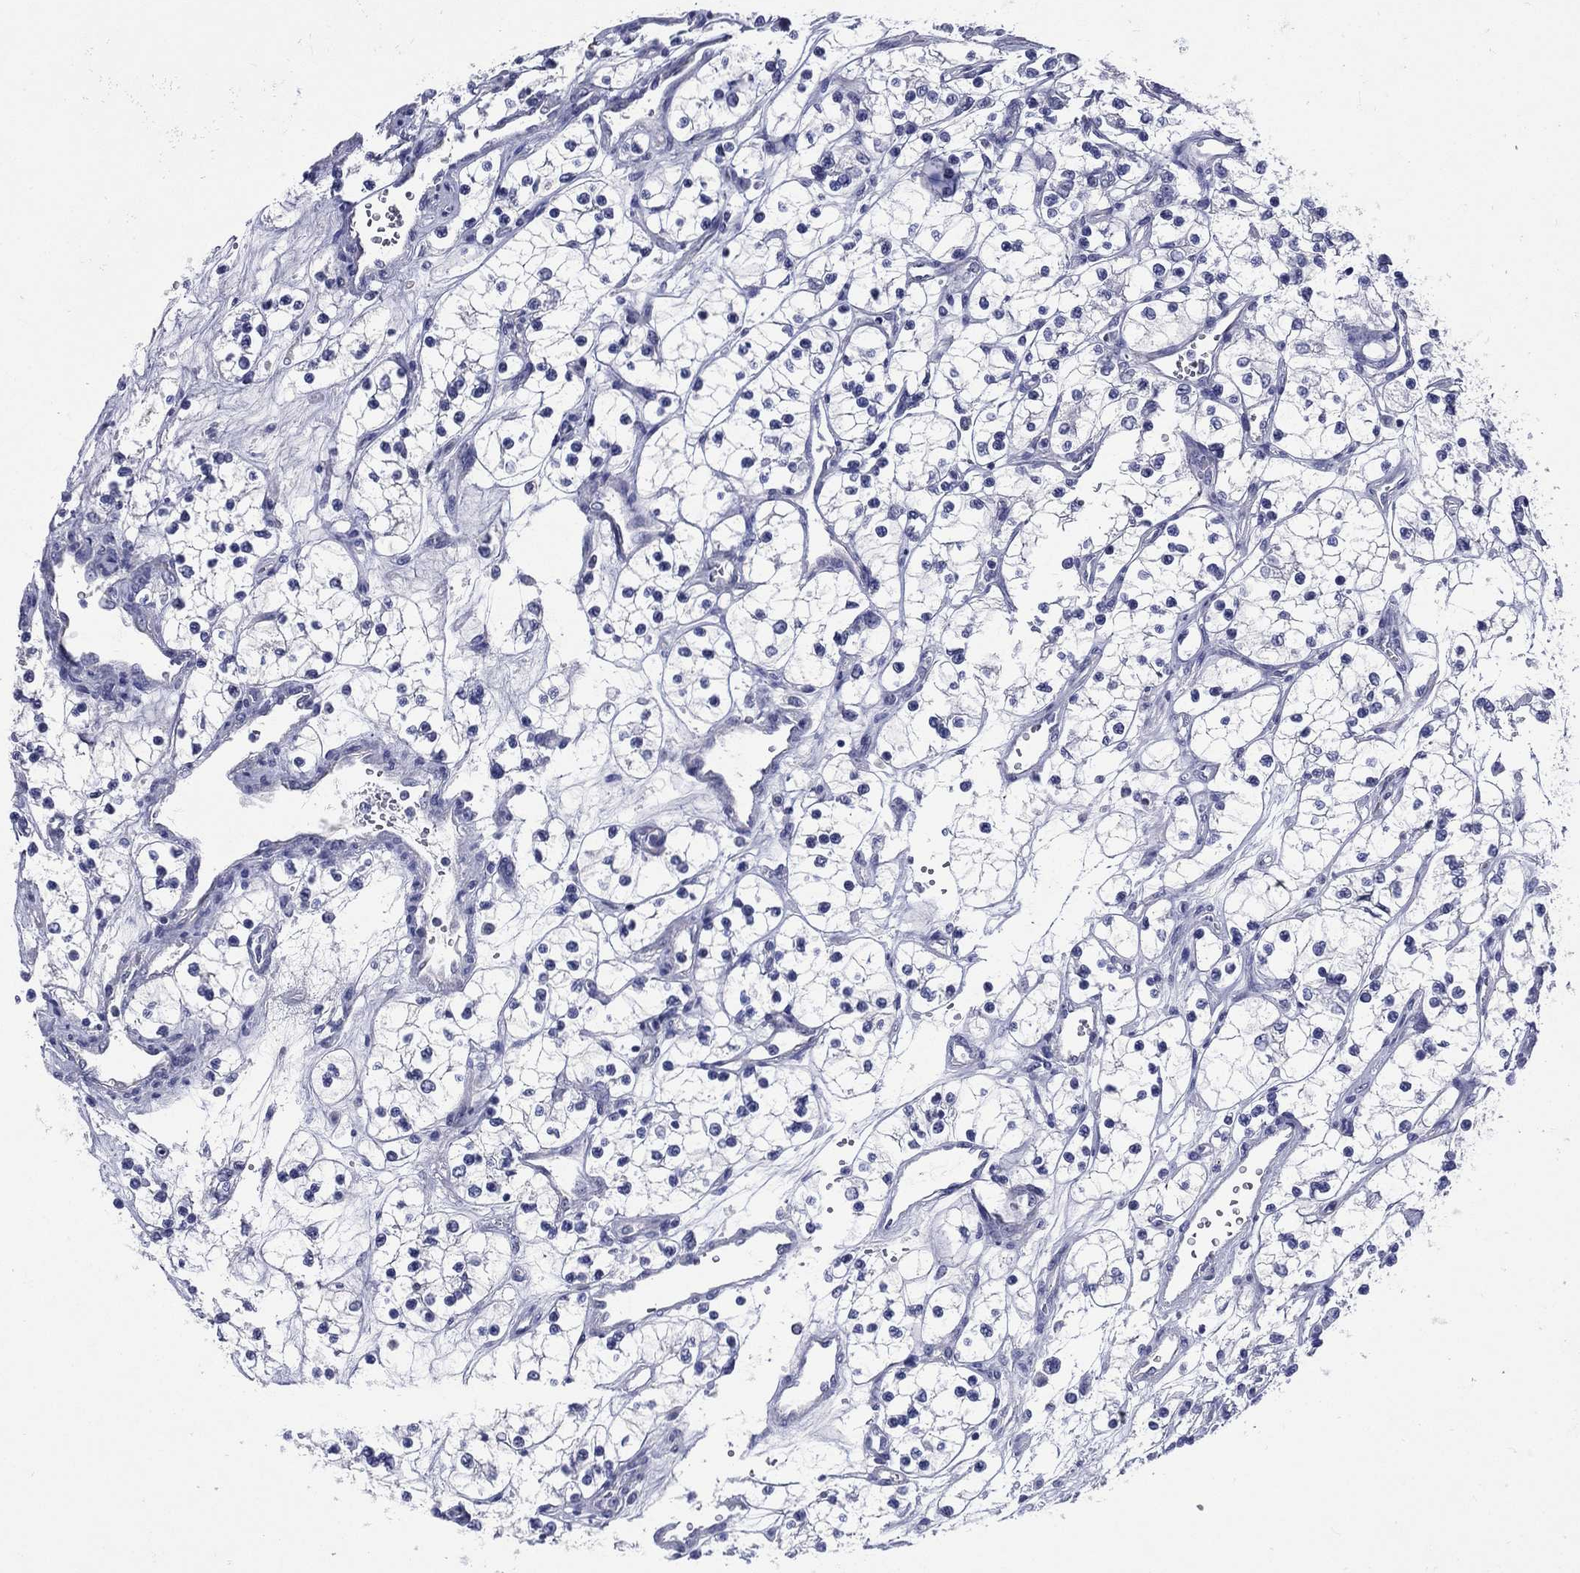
{"staining": {"intensity": "negative", "quantity": "none", "location": "none"}, "tissue": "renal cancer", "cell_type": "Tumor cells", "image_type": "cancer", "snomed": [{"axis": "morphology", "description": "Adenocarcinoma, NOS"}, {"axis": "topography", "description": "Kidney"}], "caption": "A histopathology image of human renal cancer (adenocarcinoma) is negative for staining in tumor cells.", "gene": "TGM1", "patient": {"sex": "female", "age": 69}}